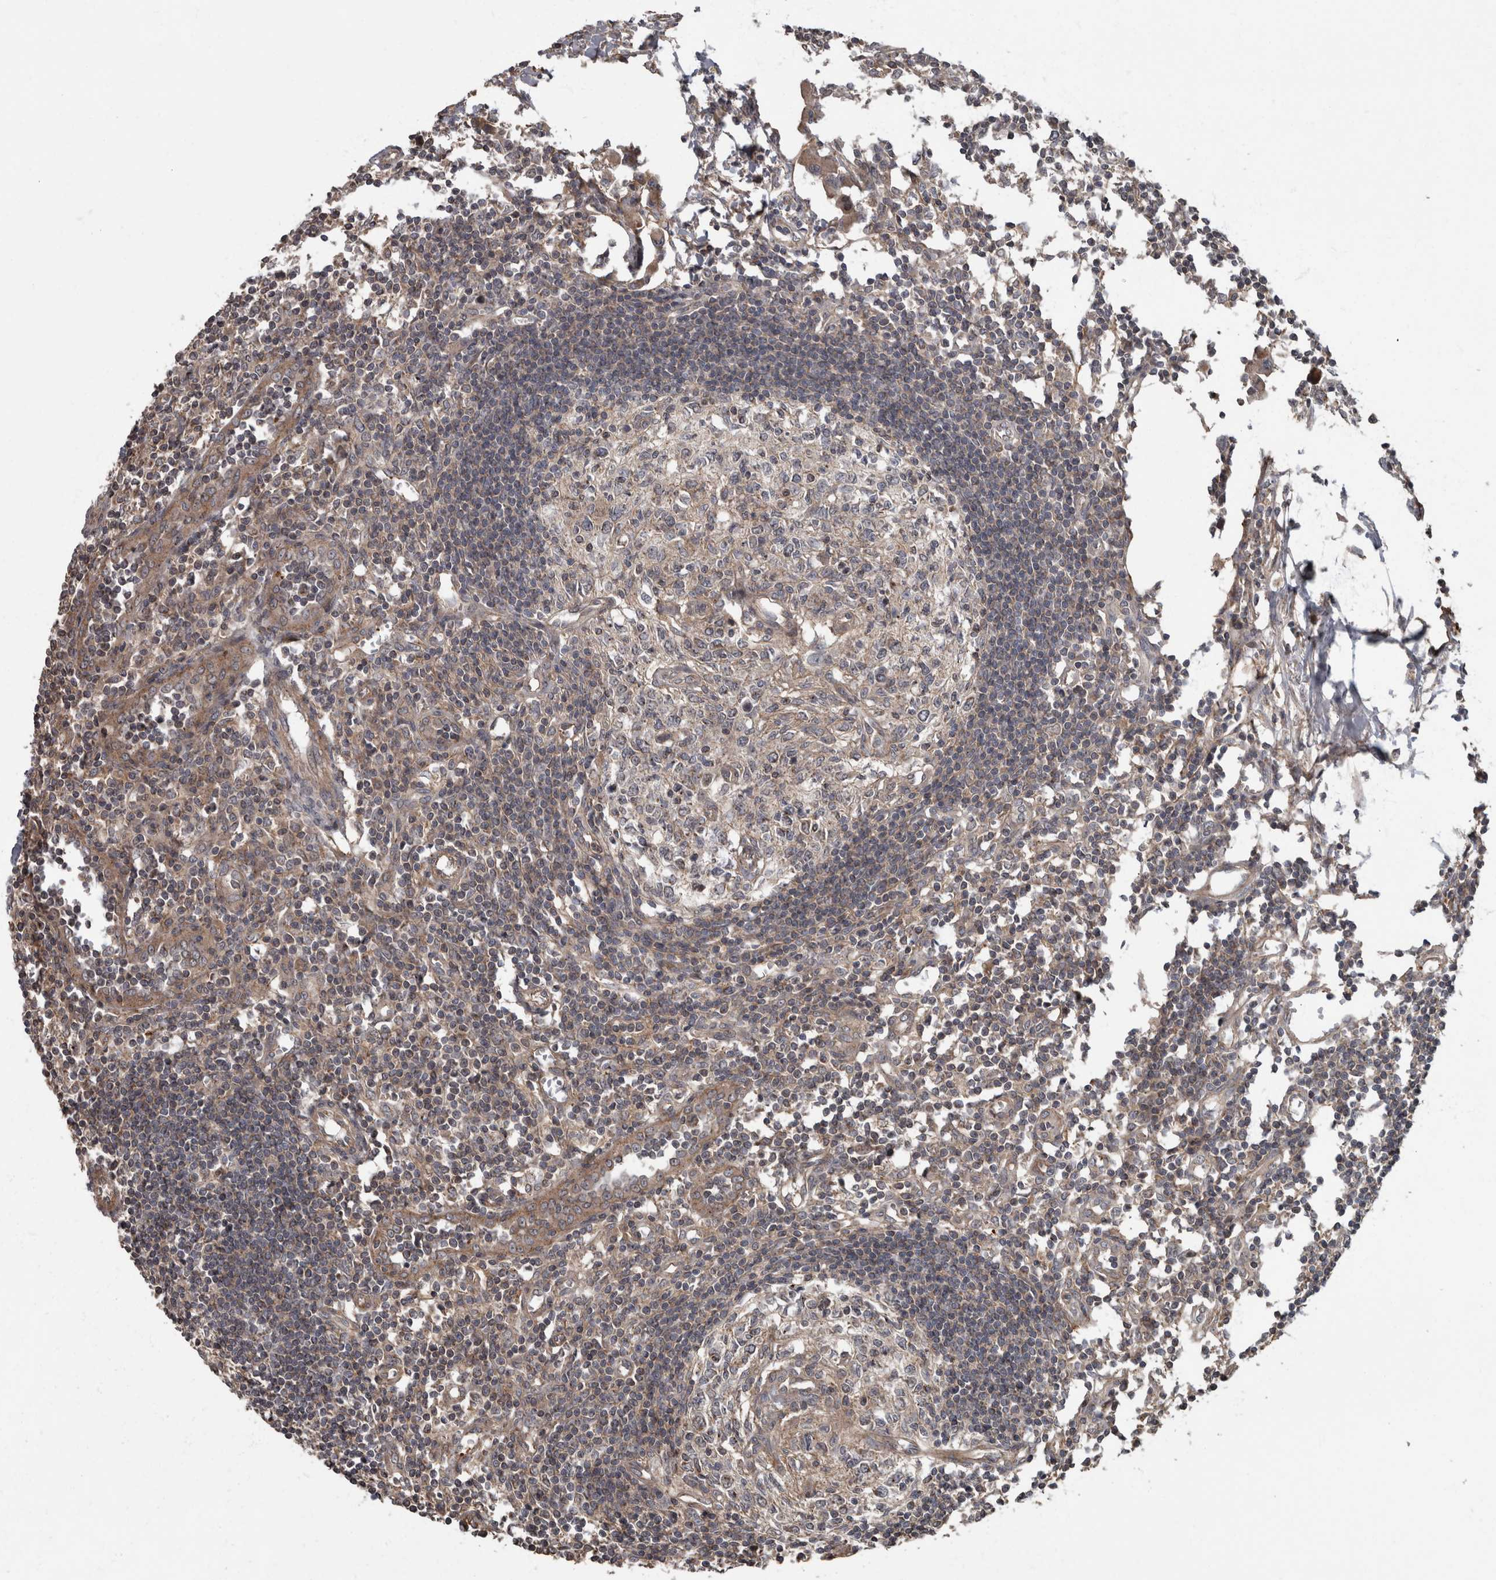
{"staining": {"intensity": "weak", "quantity": "<25%", "location": "cytoplasmic/membranous"}, "tissue": "lymph node", "cell_type": "Germinal center cells", "image_type": "normal", "snomed": [{"axis": "morphology", "description": "Normal tissue, NOS"}, {"axis": "morphology", "description": "Malignant melanoma, Metastatic site"}, {"axis": "topography", "description": "Lymph node"}], "caption": "This is a histopathology image of immunohistochemistry staining of benign lymph node, which shows no staining in germinal center cells. Brightfield microscopy of IHC stained with DAB (brown) and hematoxylin (blue), captured at high magnification.", "gene": "VEGFD", "patient": {"sex": "male", "age": 41}}